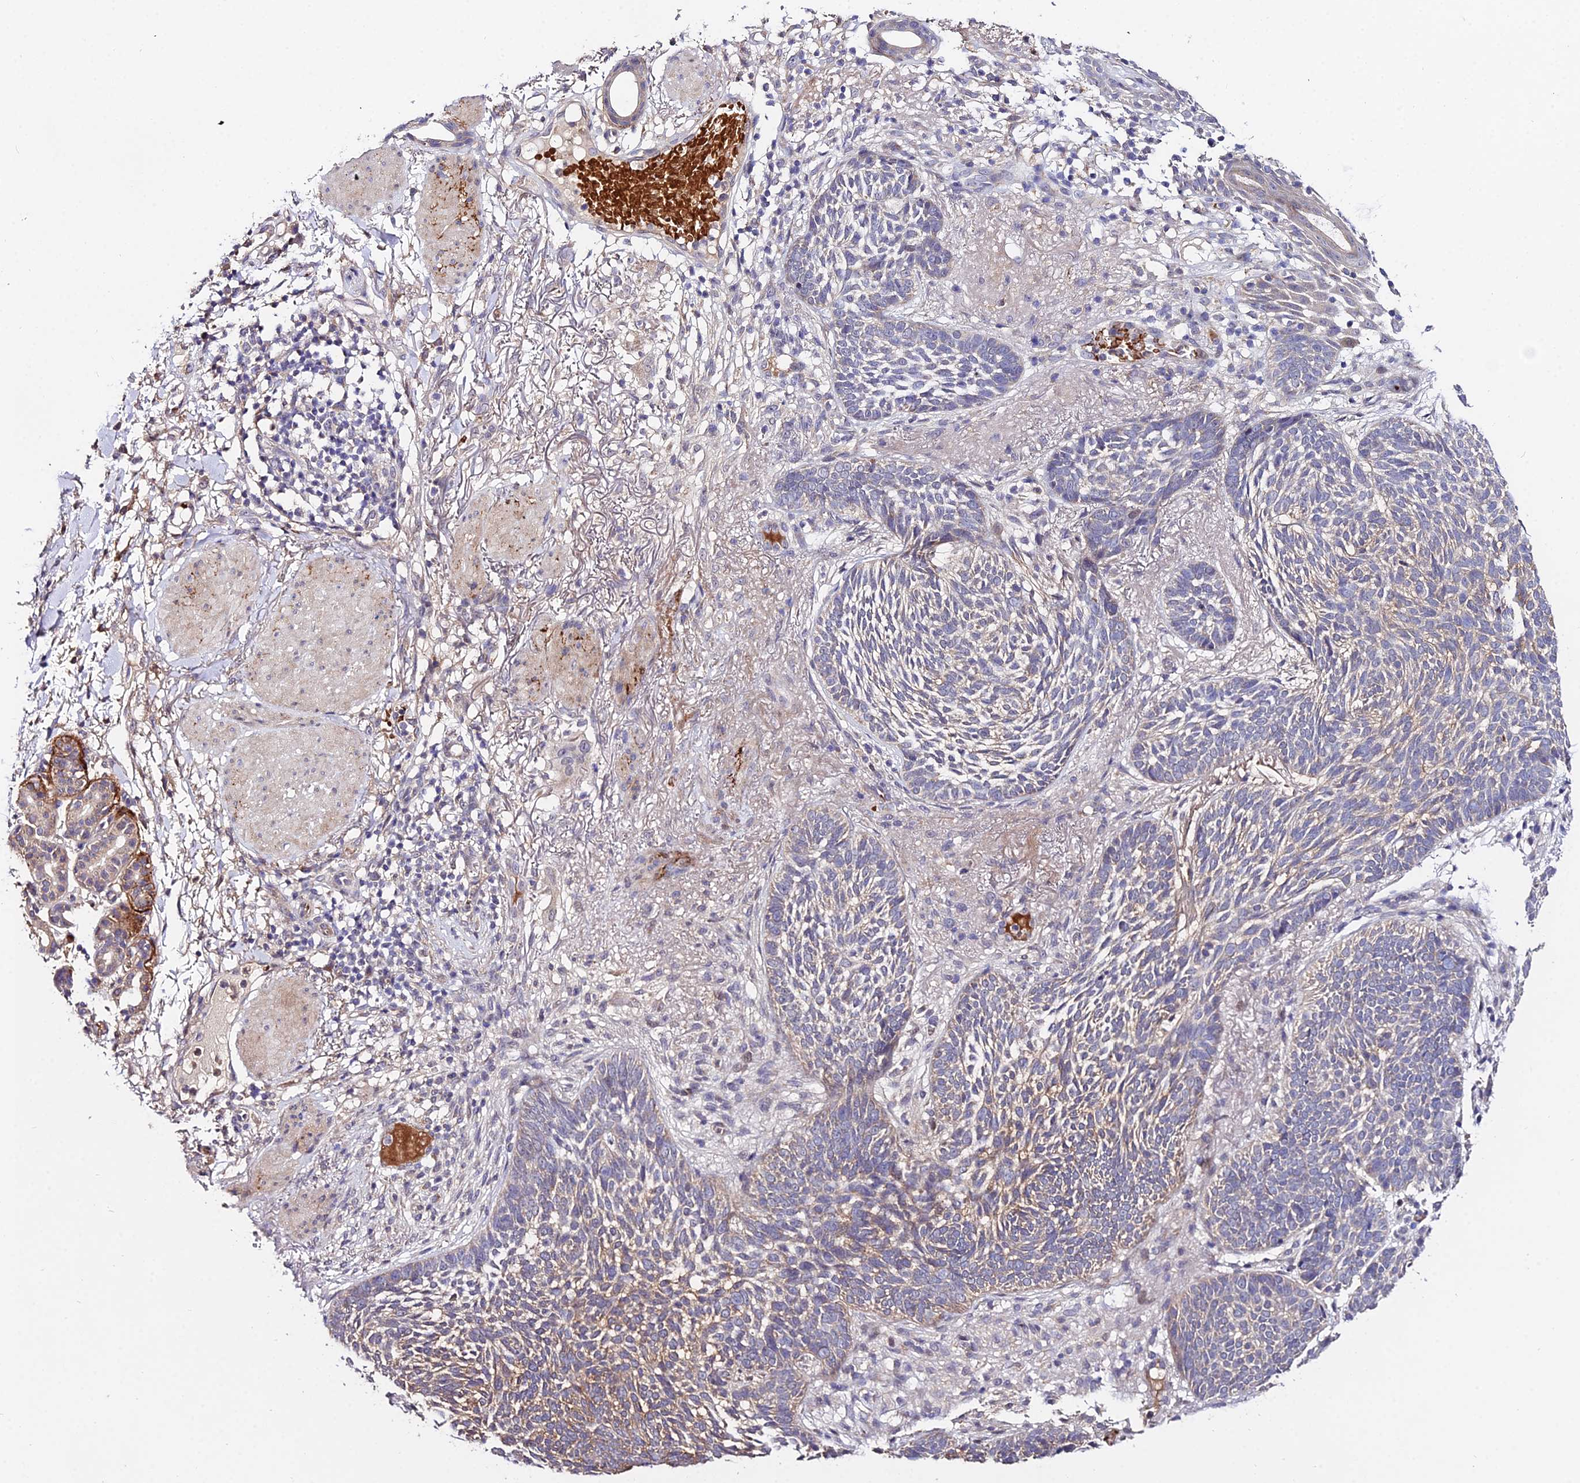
{"staining": {"intensity": "weak", "quantity": "<25%", "location": "cytoplasmic/membranous"}, "tissue": "skin cancer", "cell_type": "Tumor cells", "image_type": "cancer", "snomed": [{"axis": "morphology", "description": "Normal tissue, NOS"}, {"axis": "morphology", "description": "Basal cell carcinoma"}, {"axis": "topography", "description": "Skin"}], "caption": "Skin cancer stained for a protein using immunohistochemistry (IHC) exhibits no expression tumor cells.", "gene": "WDR5B", "patient": {"sex": "male", "age": 64}}